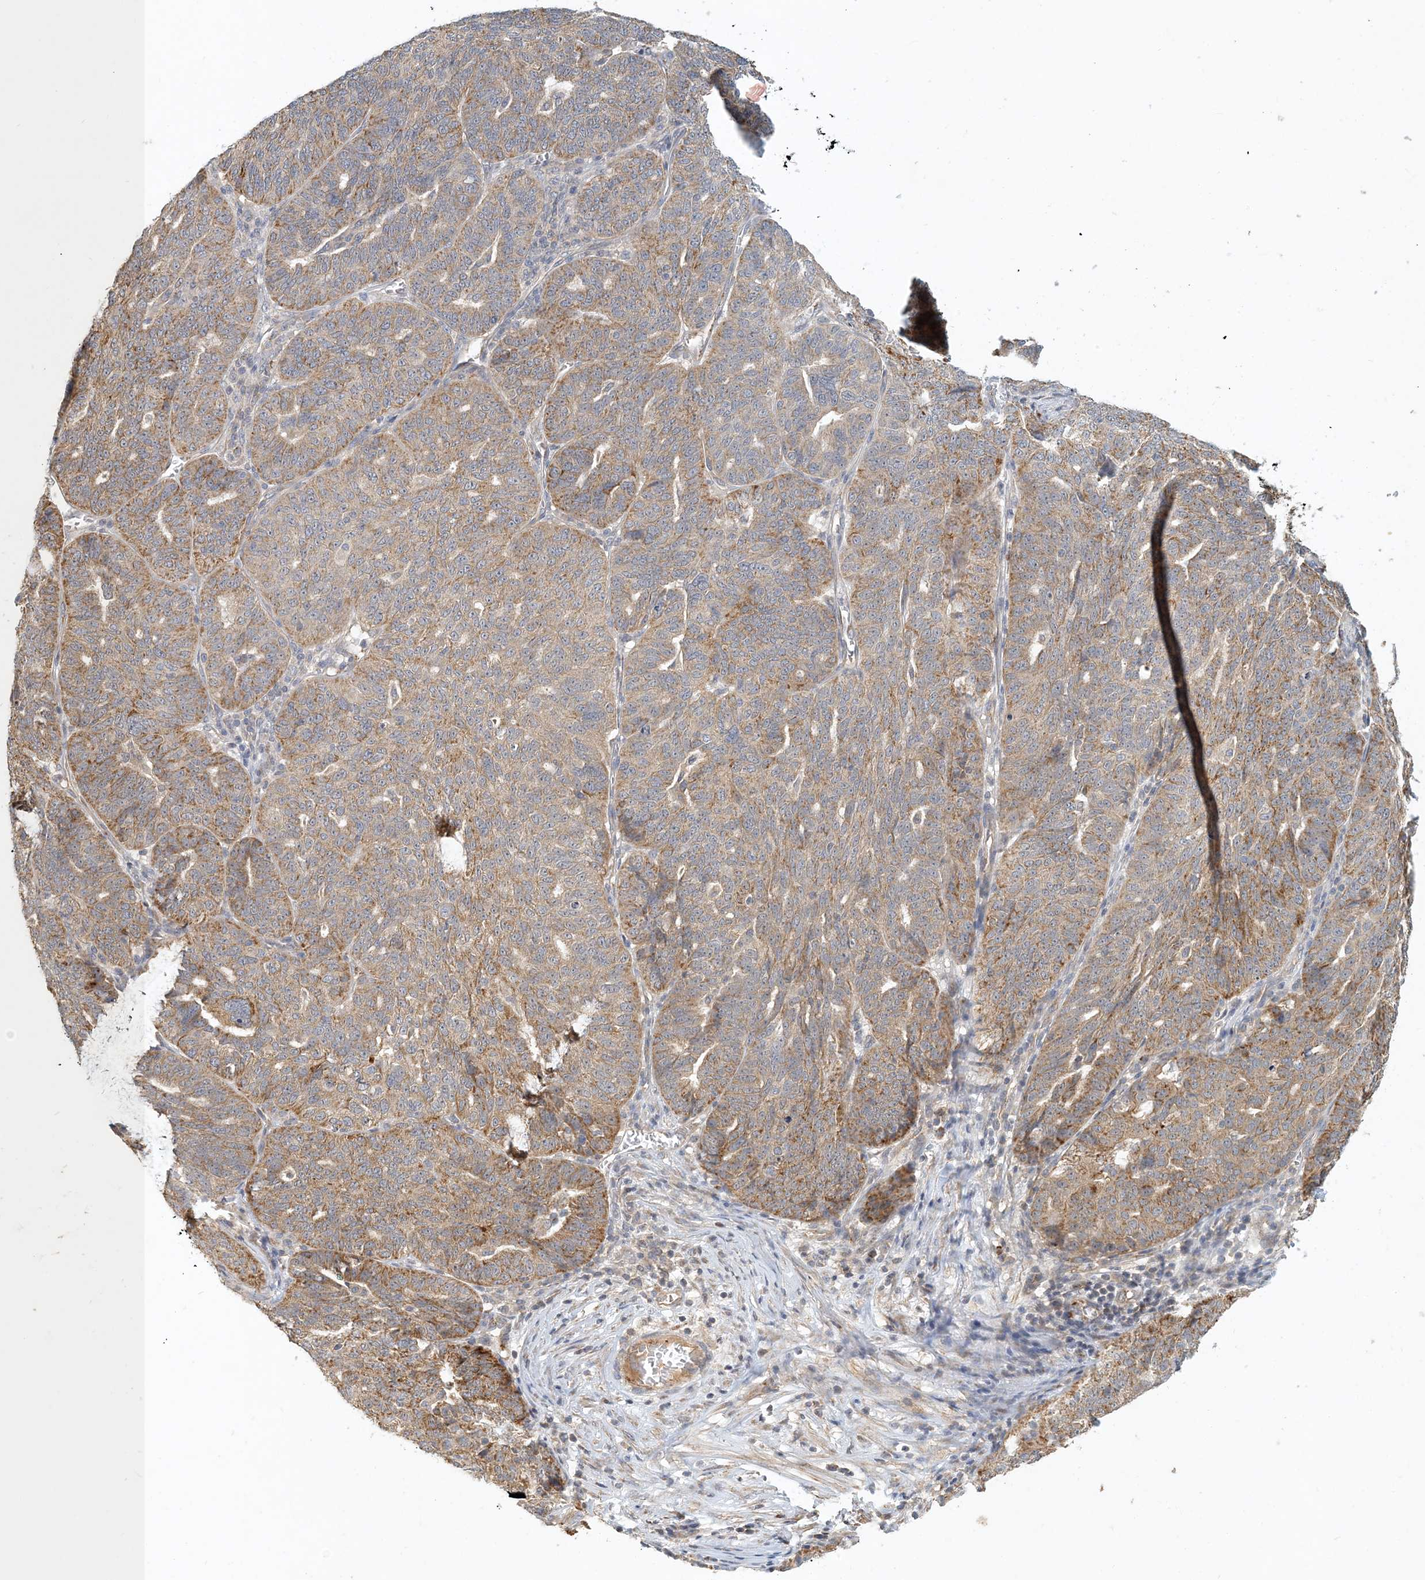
{"staining": {"intensity": "moderate", "quantity": ">75%", "location": "cytoplasmic/membranous"}, "tissue": "ovarian cancer", "cell_type": "Tumor cells", "image_type": "cancer", "snomed": [{"axis": "morphology", "description": "Cystadenocarcinoma, serous, NOS"}, {"axis": "topography", "description": "Ovary"}], "caption": "DAB (3,3'-diaminobenzidine) immunohistochemical staining of ovarian serous cystadenocarcinoma shows moderate cytoplasmic/membranous protein positivity in approximately >75% of tumor cells.", "gene": "ZBTB3", "patient": {"sex": "female", "age": 59}}